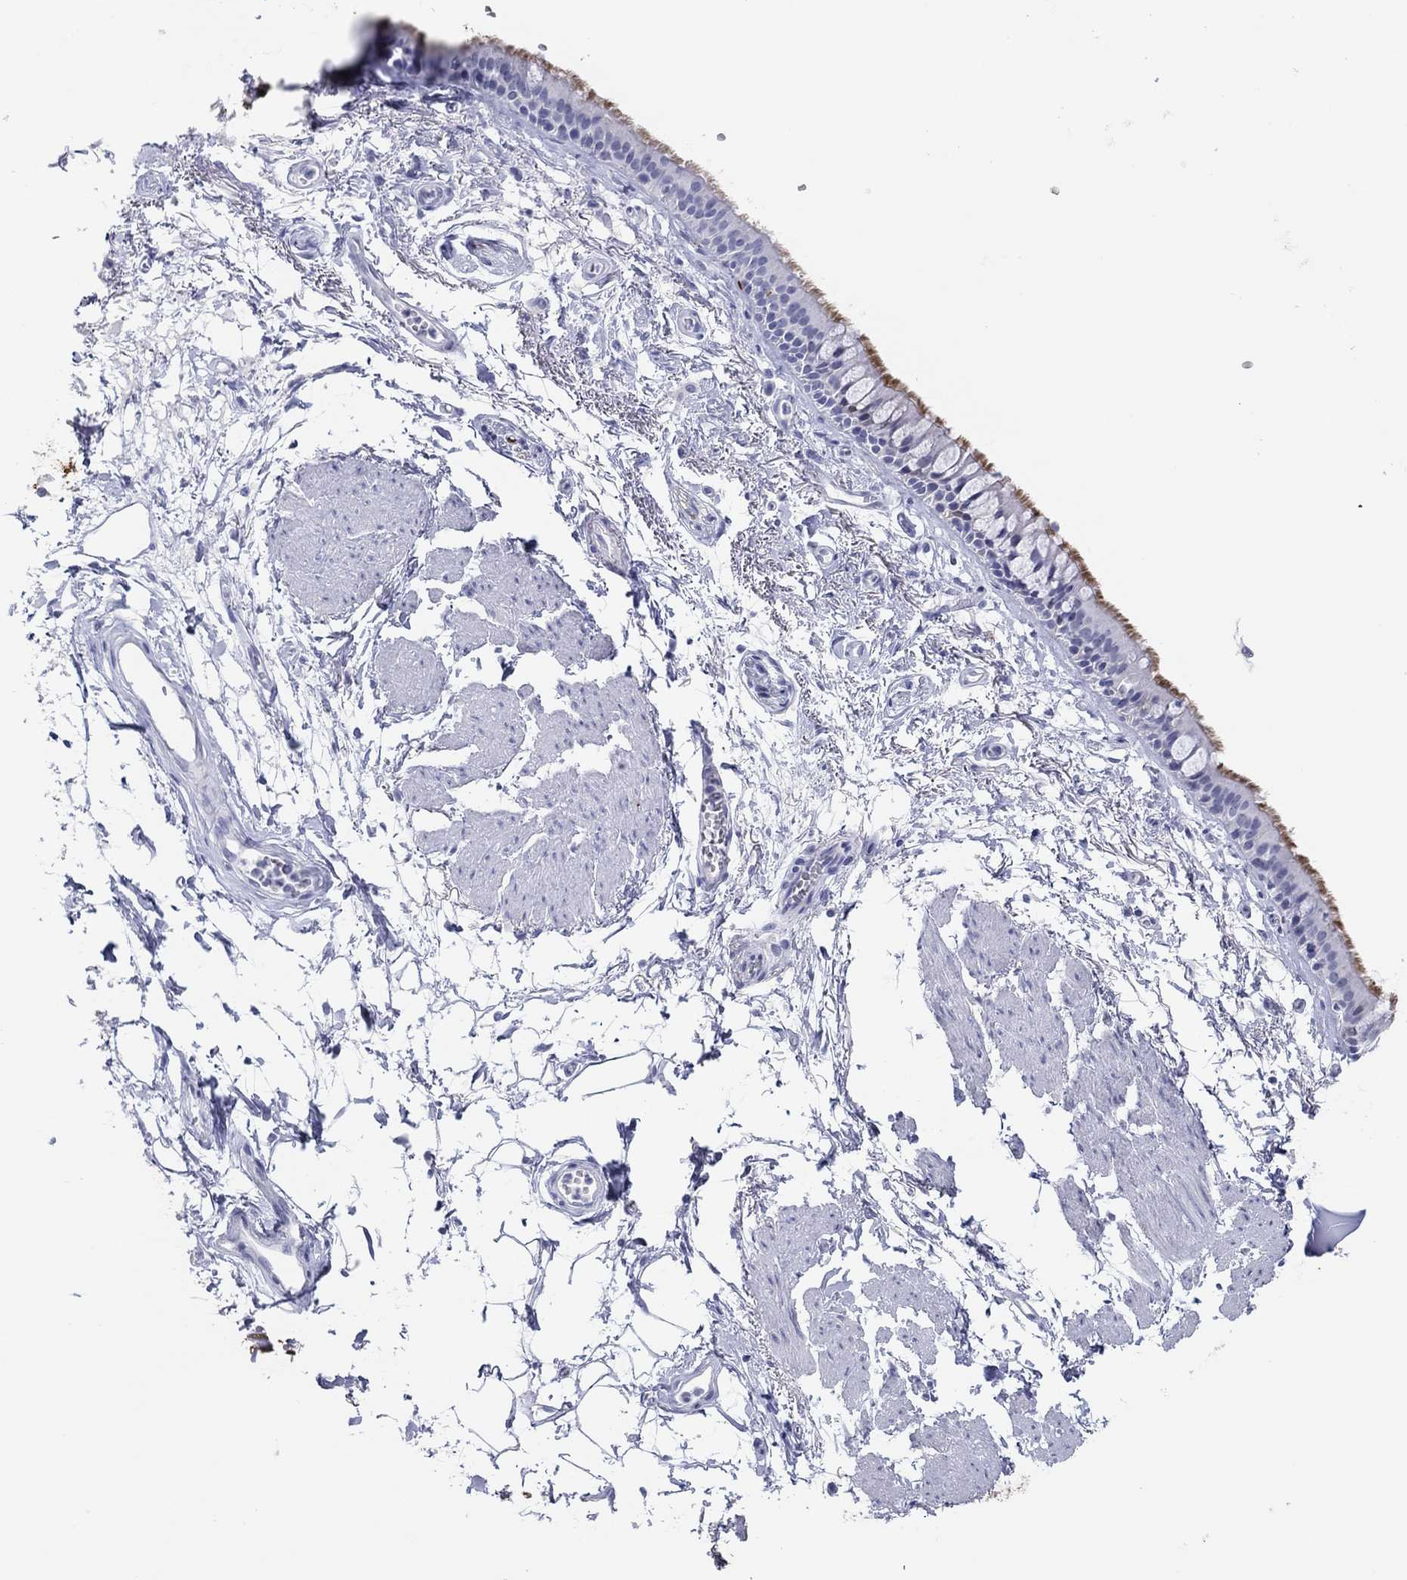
{"staining": {"intensity": "strong", "quantity": "<25%", "location": "cytoplasmic/membranous"}, "tissue": "bronchus", "cell_type": "Respiratory epithelial cells", "image_type": "normal", "snomed": [{"axis": "morphology", "description": "Normal tissue, NOS"}, {"axis": "topography", "description": "Cartilage tissue"}, {"axis": "topography", "description": "Bronchus"}], "caption": "IHC (DAB) staining of normal human bronchus demonstrates strong cytoplasmic/membranous protein staining in about <25% of respiratory epithelial cells. The staining was performed using DAB (3,3'-diaminobenzidine) to visualize the protein expression in brown, while the nuclei were stained in blue with hematoxylin (Magnification: 20x).", "gene": "CPNE6", "patient": {"sex": "male", "age": 66}}